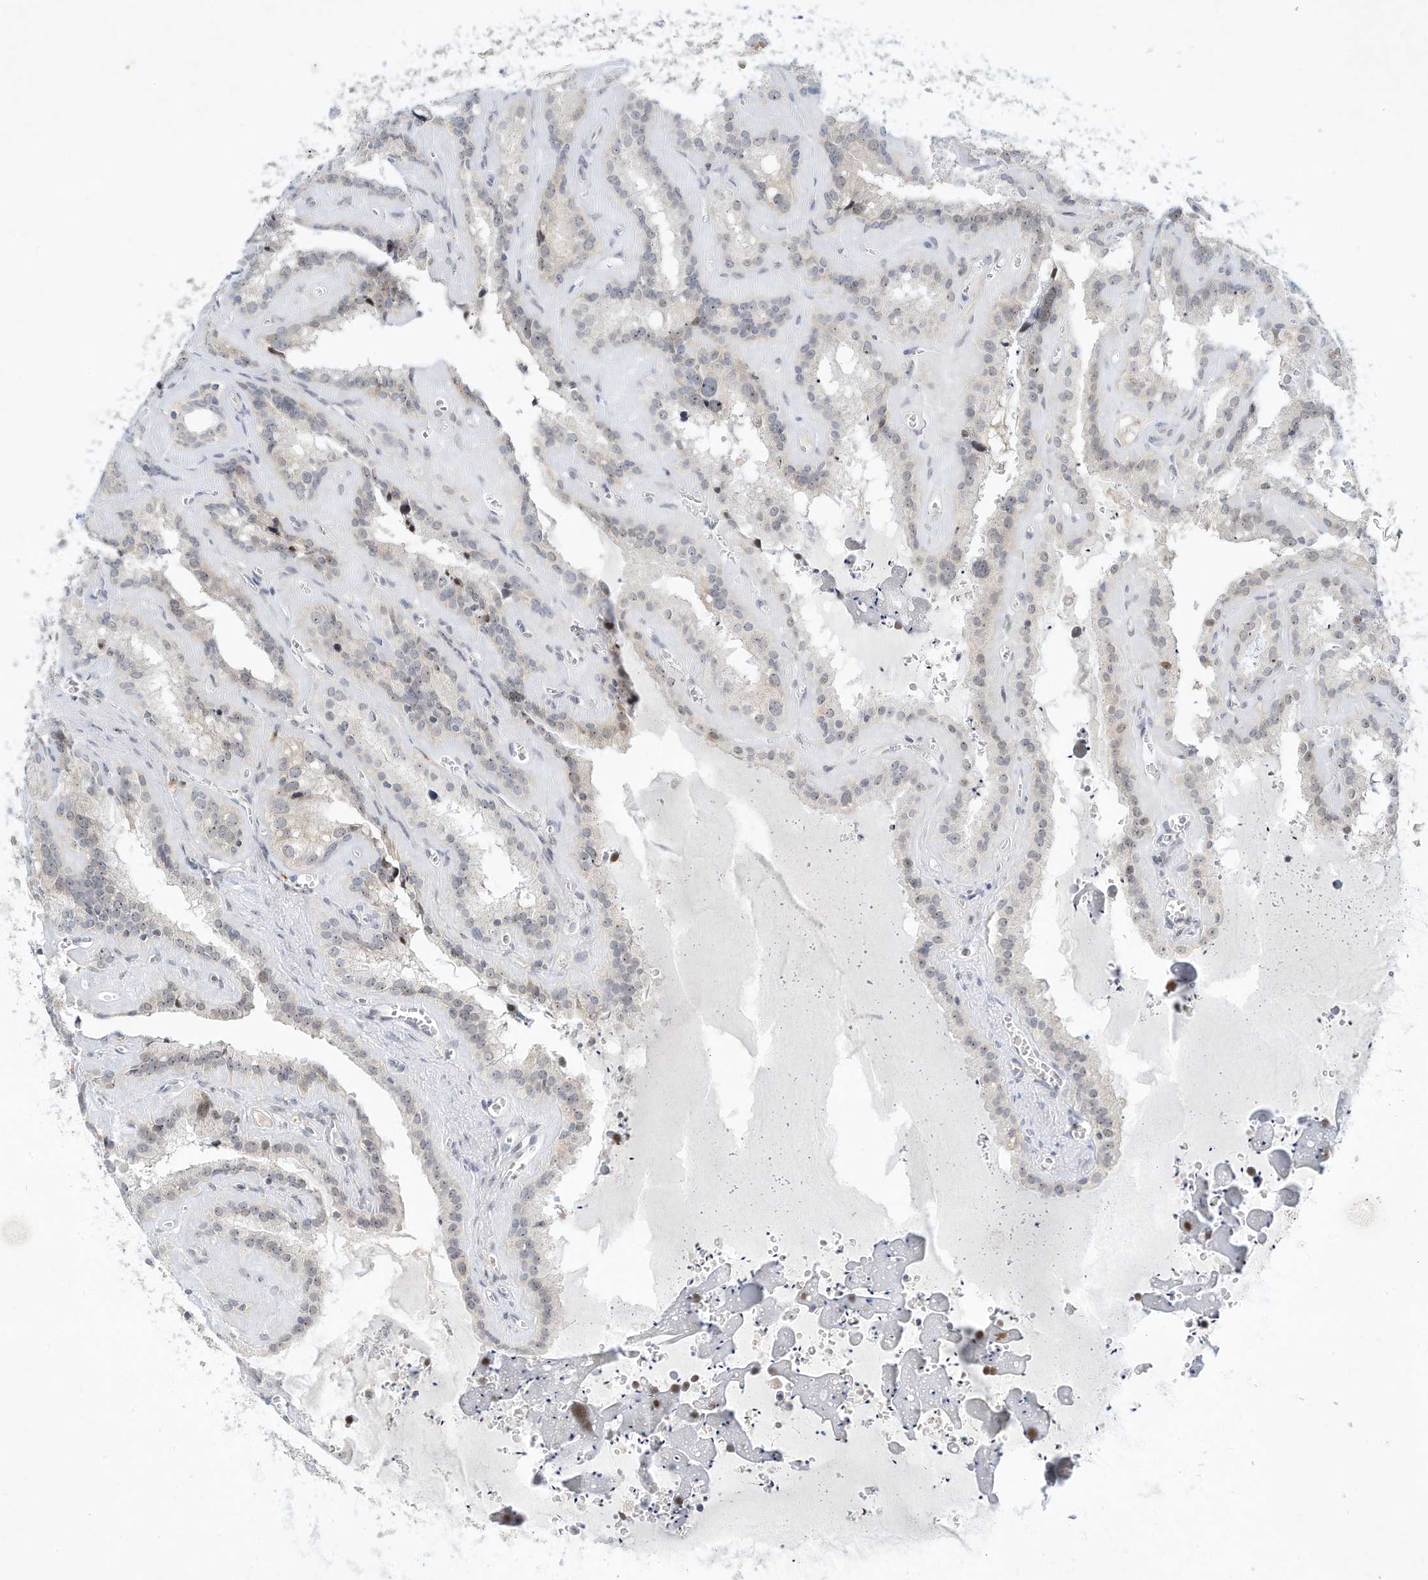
{"staining": {"intensity": "weak", "quantity": "<25%", "location": "cytoplasmic/membranous"}, "tissue": "seminal vesicle", "cell_type": "Glandular cells", "image_type": "normal", "snomed": [{"axis": "morphology", "description": "Normal tissue, NOS"}, {"axis": "topography", "description": "Prostate"}, {"axis": "topography", "description": "Seminal veicle"}], "caption": "The IHC micrograph has no significant expression in glandular cells of seminal vesicle.", "gene": "PAK6", "patient": {"sex": "male", "age": 59}}